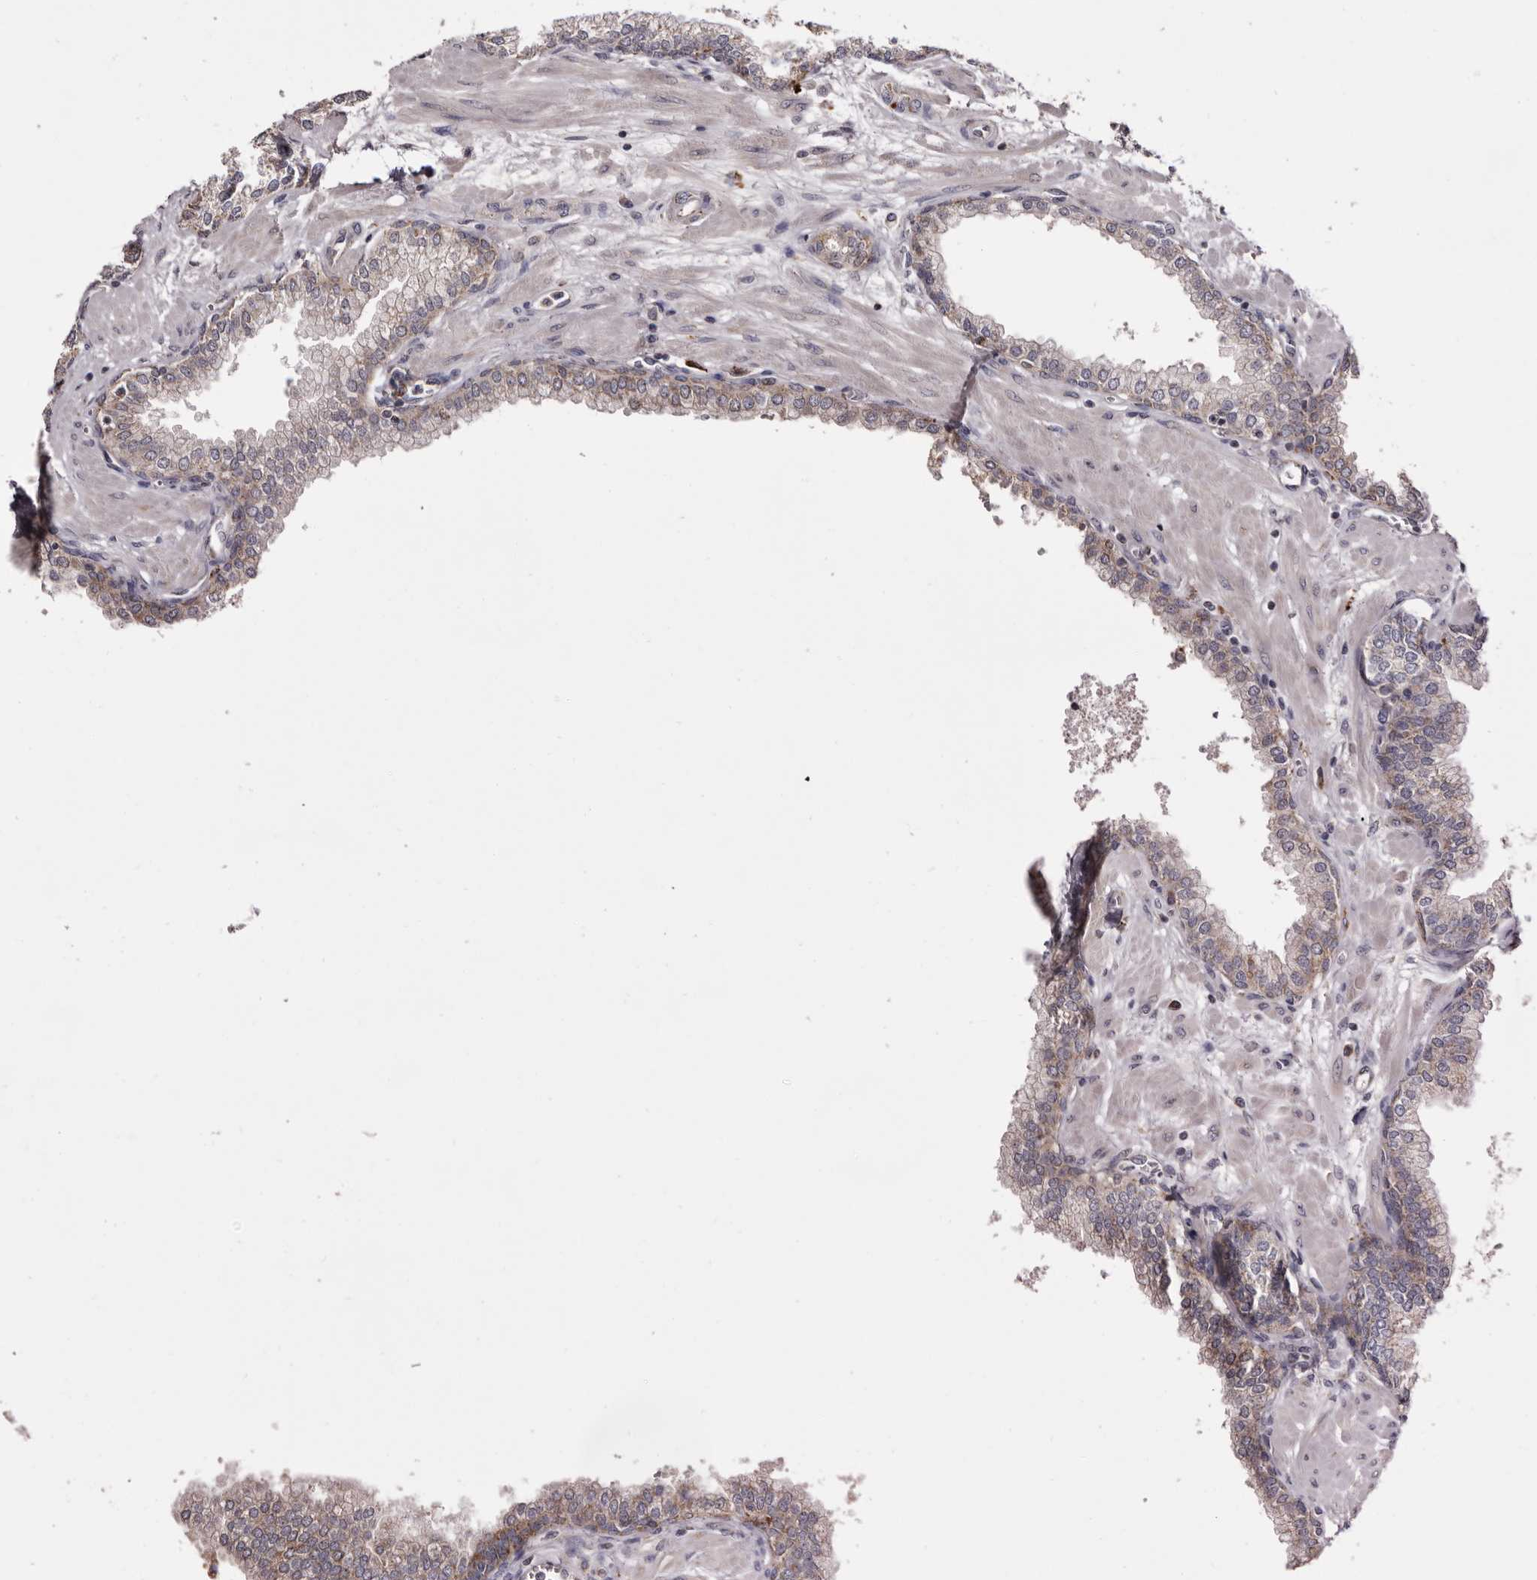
{"staining": {"intensity": "moderate", "quantity": "25%-75%", "location": "cytoplasmic/membranous"}, "tissue": "prostate", "cell_type": "Glandular cells", "image_type": "normal", "snomed": [{"axis": "morphology", "description": "Normal tissue, NOS"}, {"axis": "morphology", "description": "Urothelial carcinoma, Low grade"}, {"axis": "topography", "description": "Urinary bladder"}, {"axis": "topography", "description": "Prostate"}], "caption": "Immunohistochemistry of unremarkable human prostate displays medium levels of moderate cytoplasmic/membranous staining in approximately 25%-75% of glandular cells. (Stains: DAB (3,3'-diaminobenzidine) in brown, nuclei in blue, Microscopy: brightfield microscopy at high magnification).", "gene": "MECR", "patient": {"sex": "male", "age": 60}}